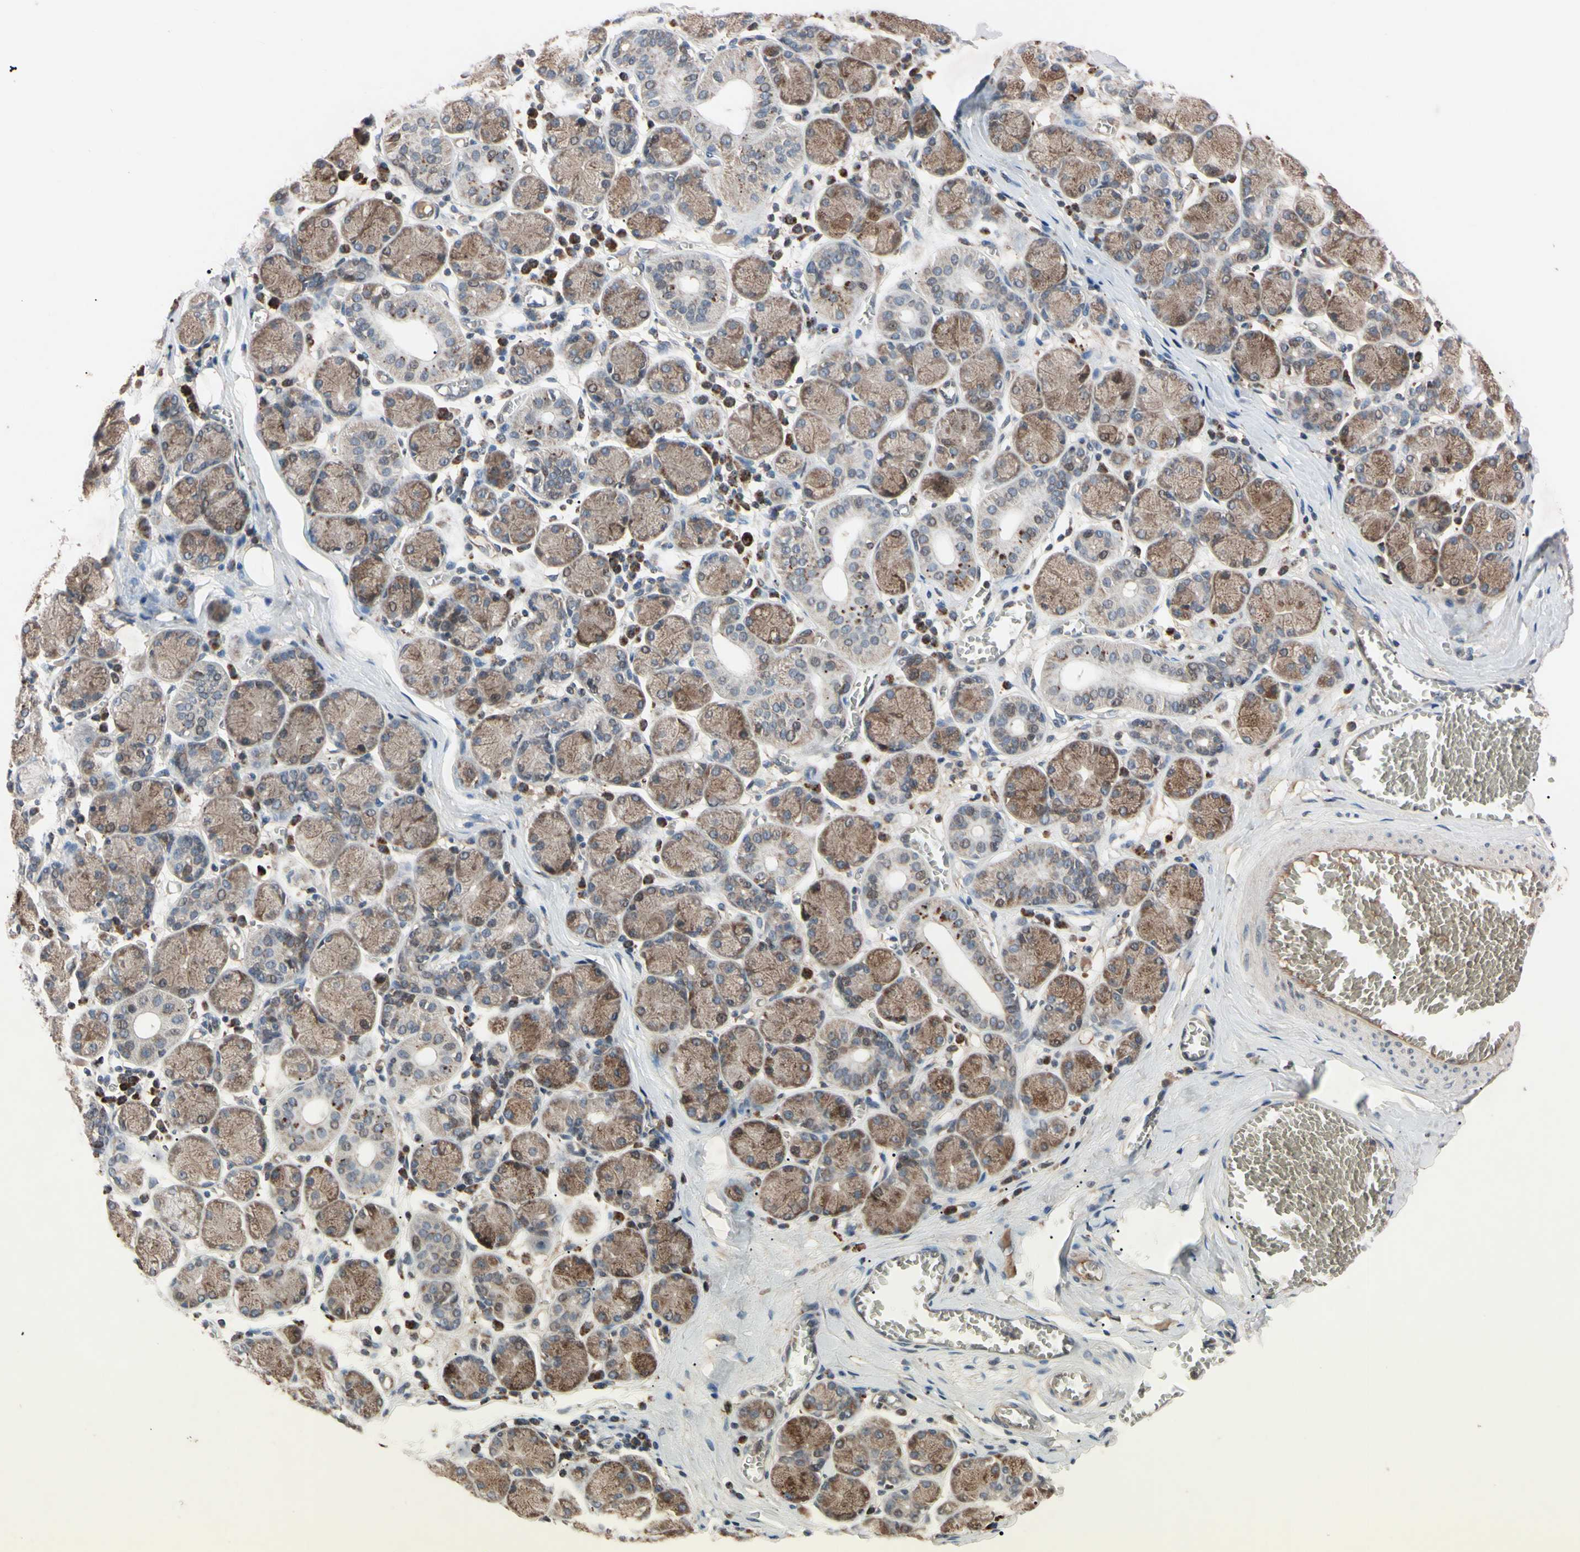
{"staining": {"intensity": "moderate", "quantity": "25%-75%", "location": "cytoplasmic/membranous"}, "tissue": "salivary gland", "cell_type": "Glandular cells", "image_type": "normal", "snomed": [{"axis": "morphology", "description": "Normal tissue, NOS"}, {"axis": "topography", "description": "Salivary gland"}], "caption": "The photomicrograph demonstrates a brown stain indicating the presence of a protein in the cytoplasmic/membranous of glandular cells in salivary gland.", "gene": "TNFRSF1A", "patient": {"sex": "female", "age": 24}}